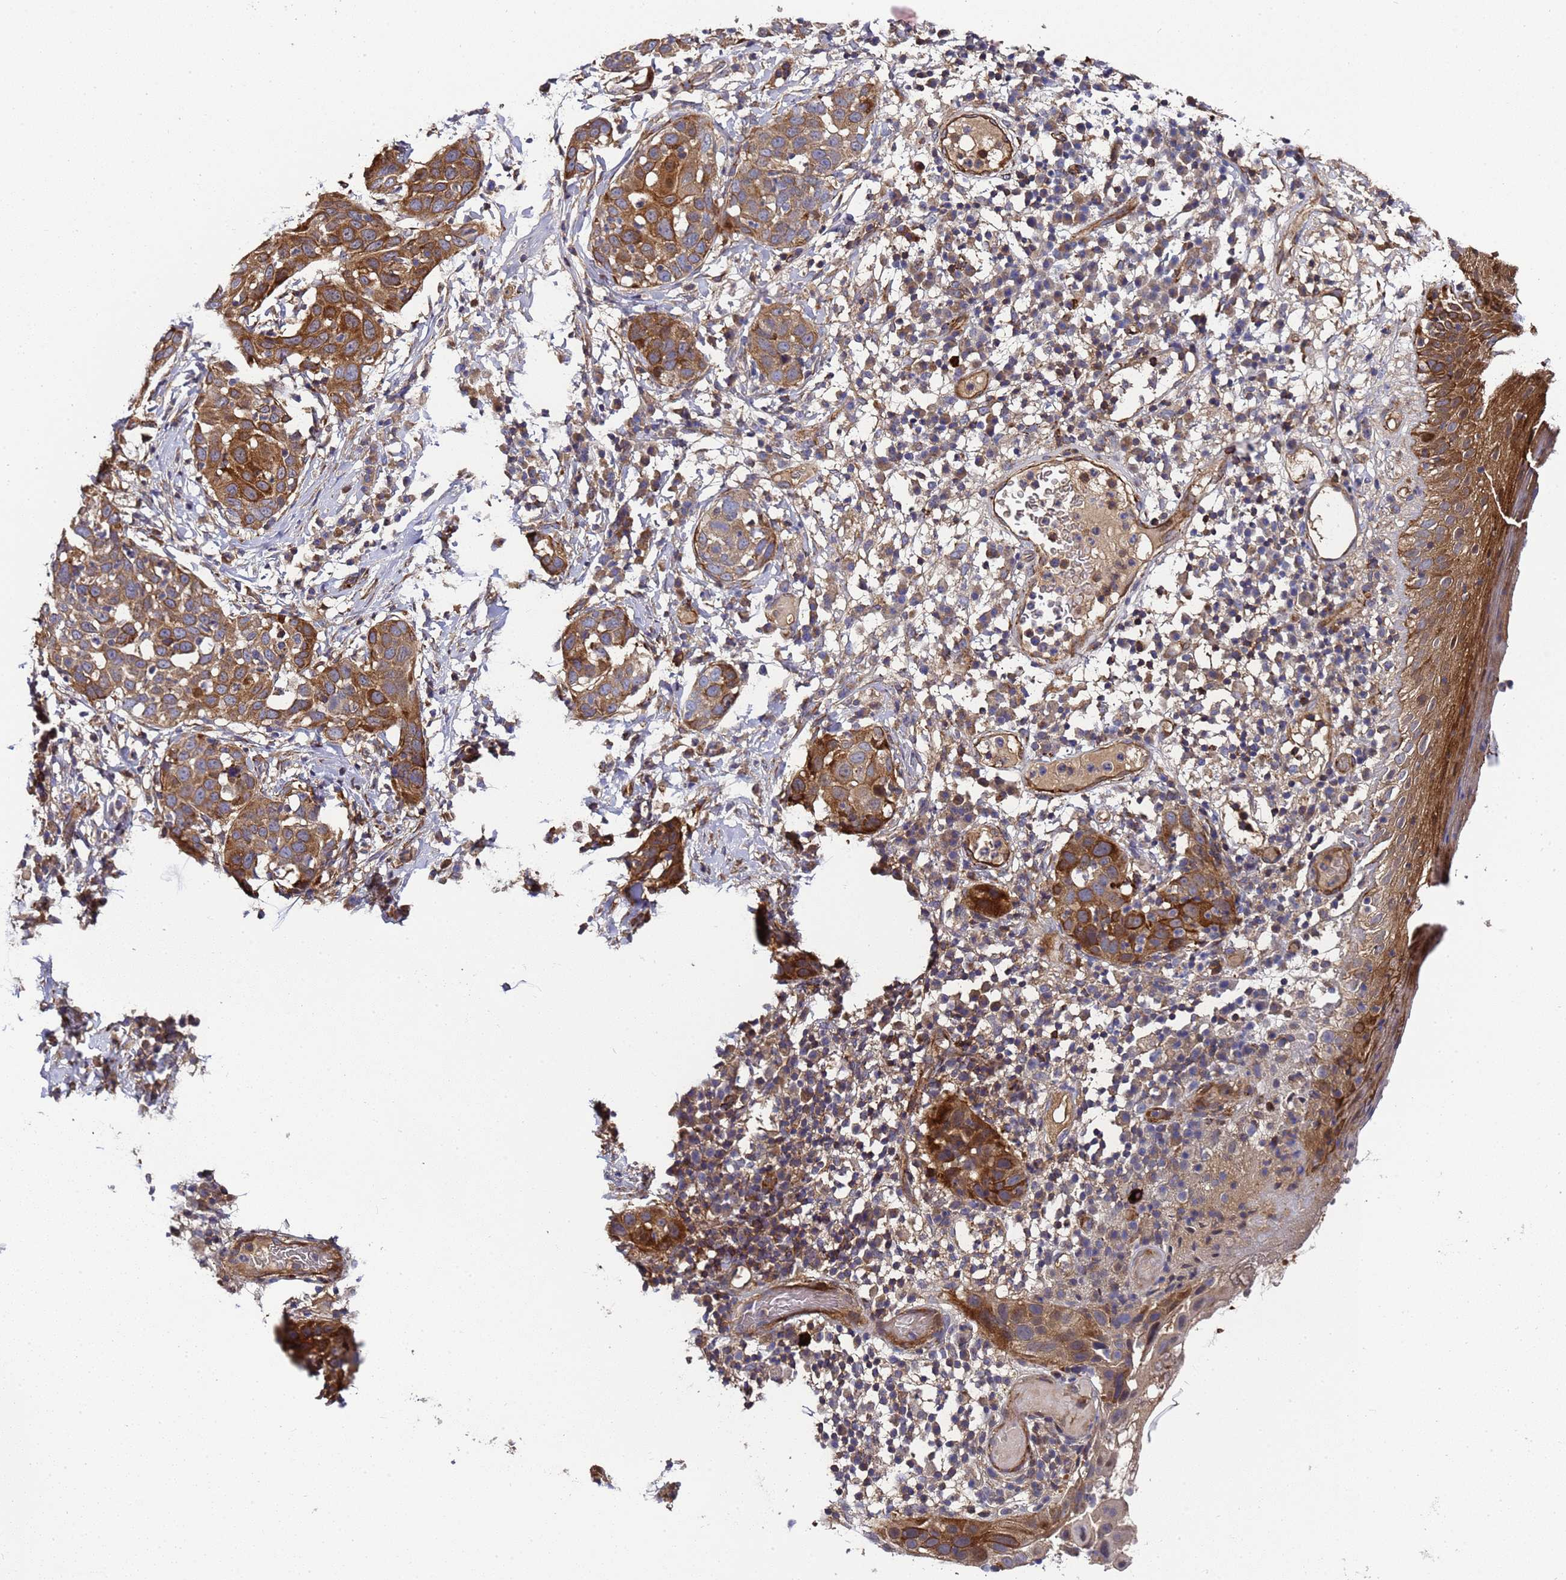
{"staining": {"intensity": "moderate", "quantity": ">75%", "location": "cytoplasmic/membranous"}, "tissue": "skin cancer", "cell_type": "Tumor cells", "image_type": "cancer", "snomed": [{"axis": "morphology", "description": "Squamous cell carcinoma, NOS"}, {"axis": "topography", "description": "Skin"}], "caption": "A medium amount of moderate cytoplasmic/membranous staining is seen in approximately >75% of tumor cells in squamous cell carcinoma (skin) tissue.", "gene": "MOCS1", "patient": {"sex": "female", "age": 44}}